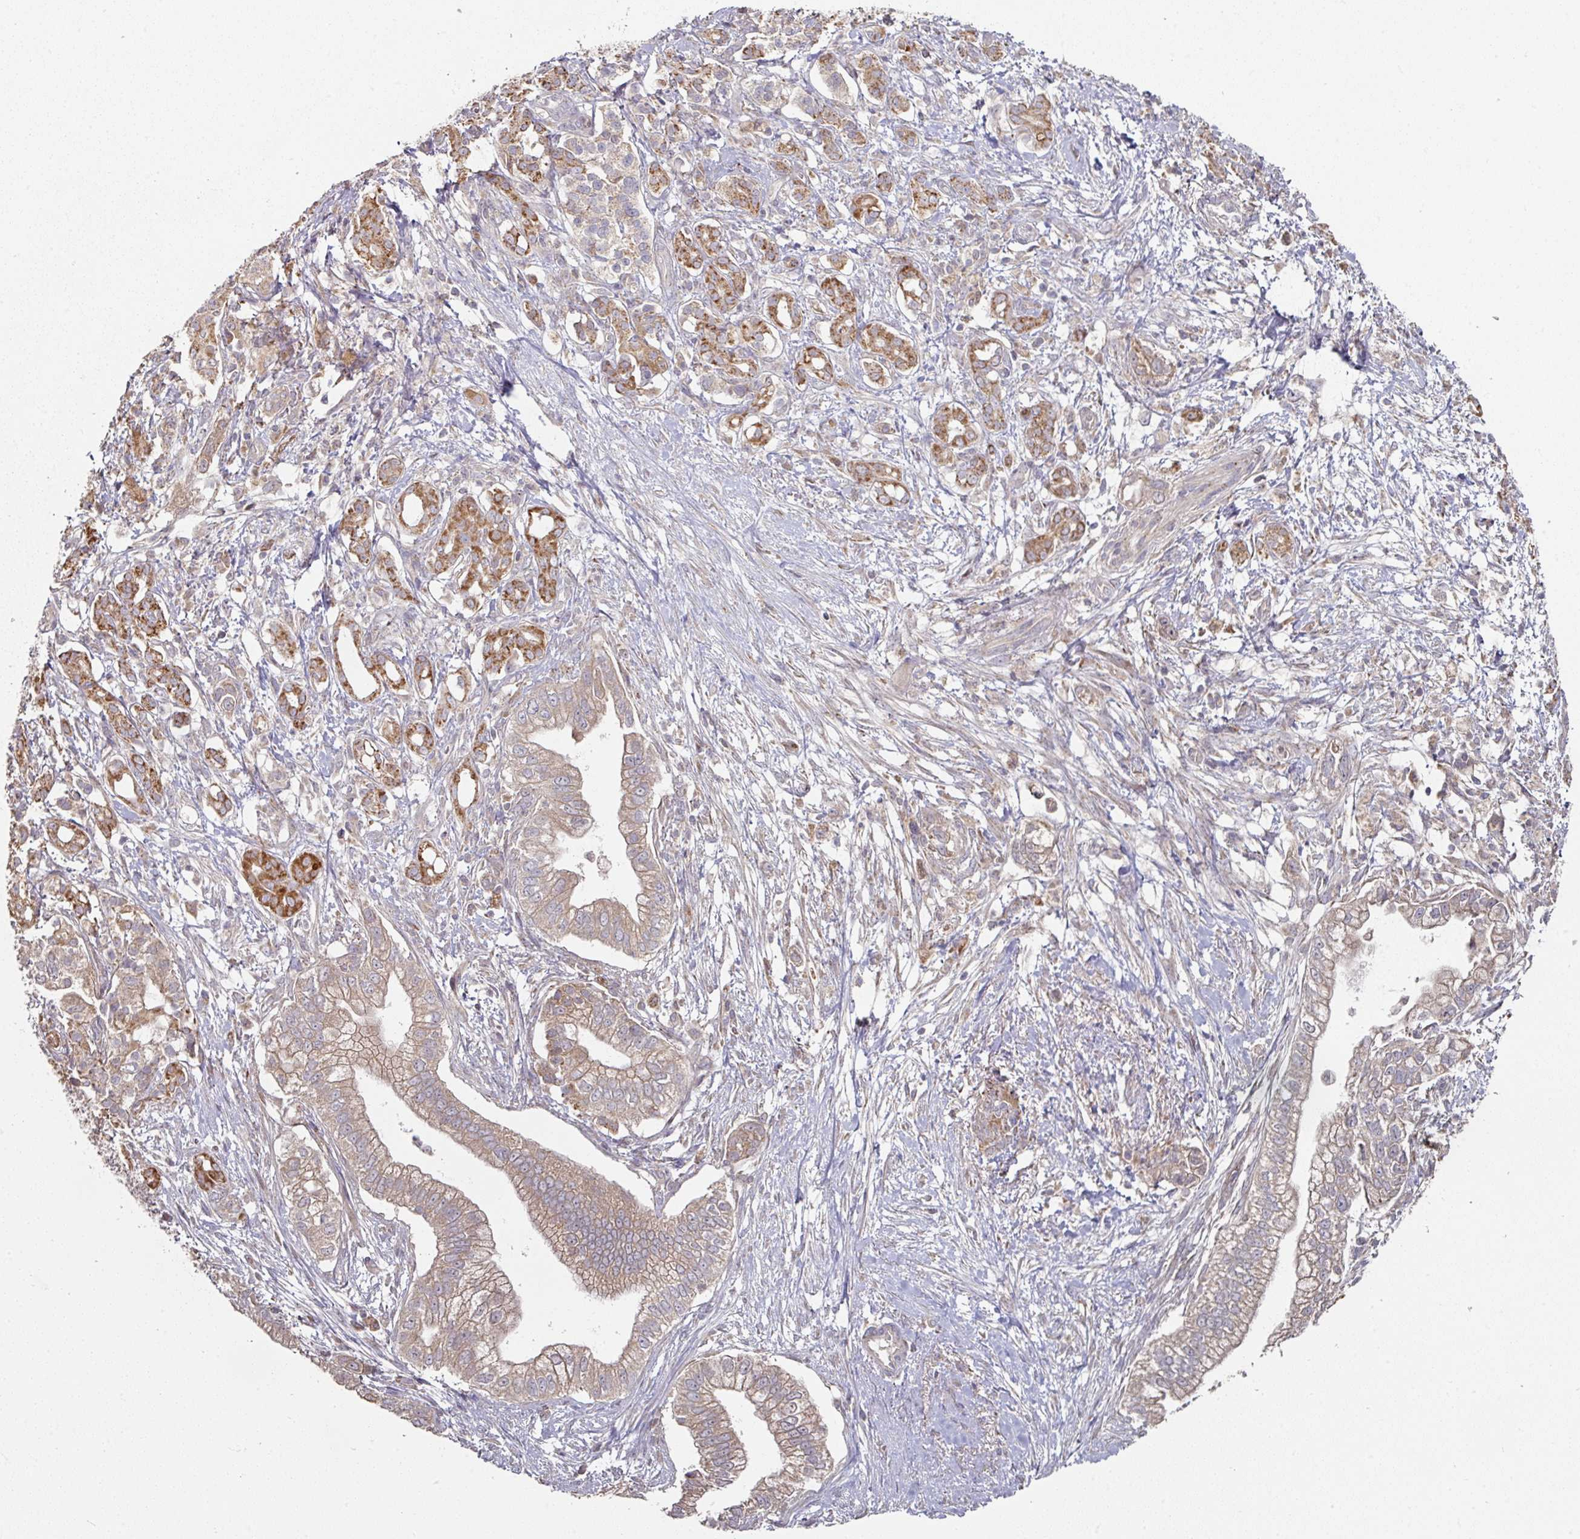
{"staining": {"intensity": "weak", "quantity": ">75%", "location": "cytoplasmic/membranous"}, "tissue": "pancreatic cancer", "cell_type": "Tumor cells", "image_type": "cancer", "snomed": [{"axis": "morphology", "description": "Adenocarcinoma, NOS"}, {"axis": "topography", "description": "Pancreas"}], "caption": "Immunohistochemistry image of neoplastic tissue: human pancreatic cancer stained using immunohistochemistry demonstrates low levels of weak protein expression localized specifically in the cytoplasmic/membranous of tumor cells, appearing as a cytoplasmic/membranous brown color.", "gene": "DNAJC7", "patient": {"sex": "male", "age": 70}}